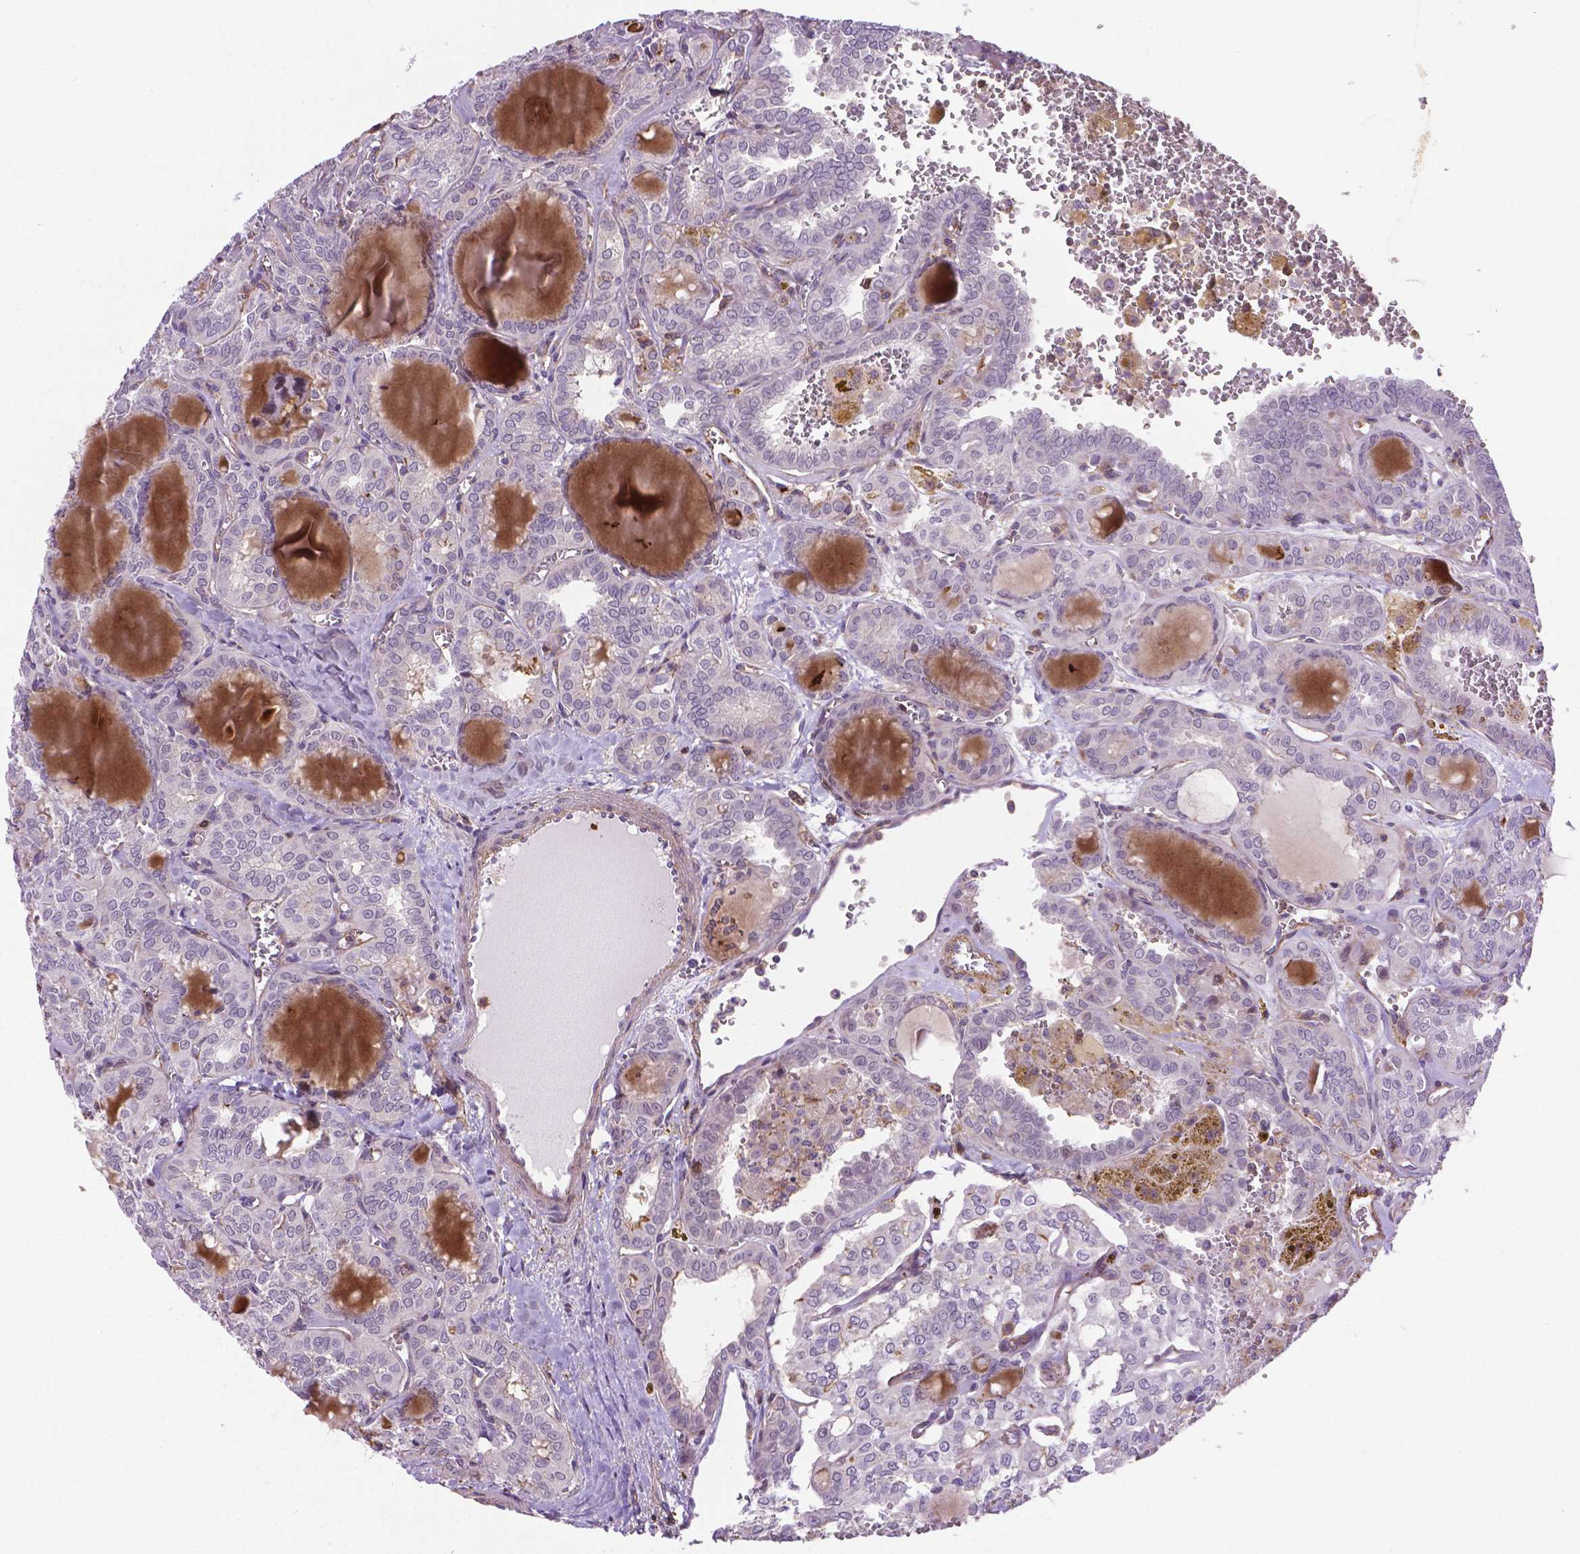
{"staining": {"intensity": "negative", "quantity": "none", "location": "none"}, "tissue": "thyroid cancer", "cell_type": "Tumor cells", "image_type": "cancer", "snomed": [{"axis": "morphology", "description": "Papillary adenocarcinoma, NOS"}, {"axis": "topography", "description": "Thyroid gland"}], "caption": "A histopathology image of thyroid papillary adenocarcinoma stained for a protein reveals no brown staining in tumor cells.", "gene": "ACAD10", "patient": {"sex": "female", "age": 41}}